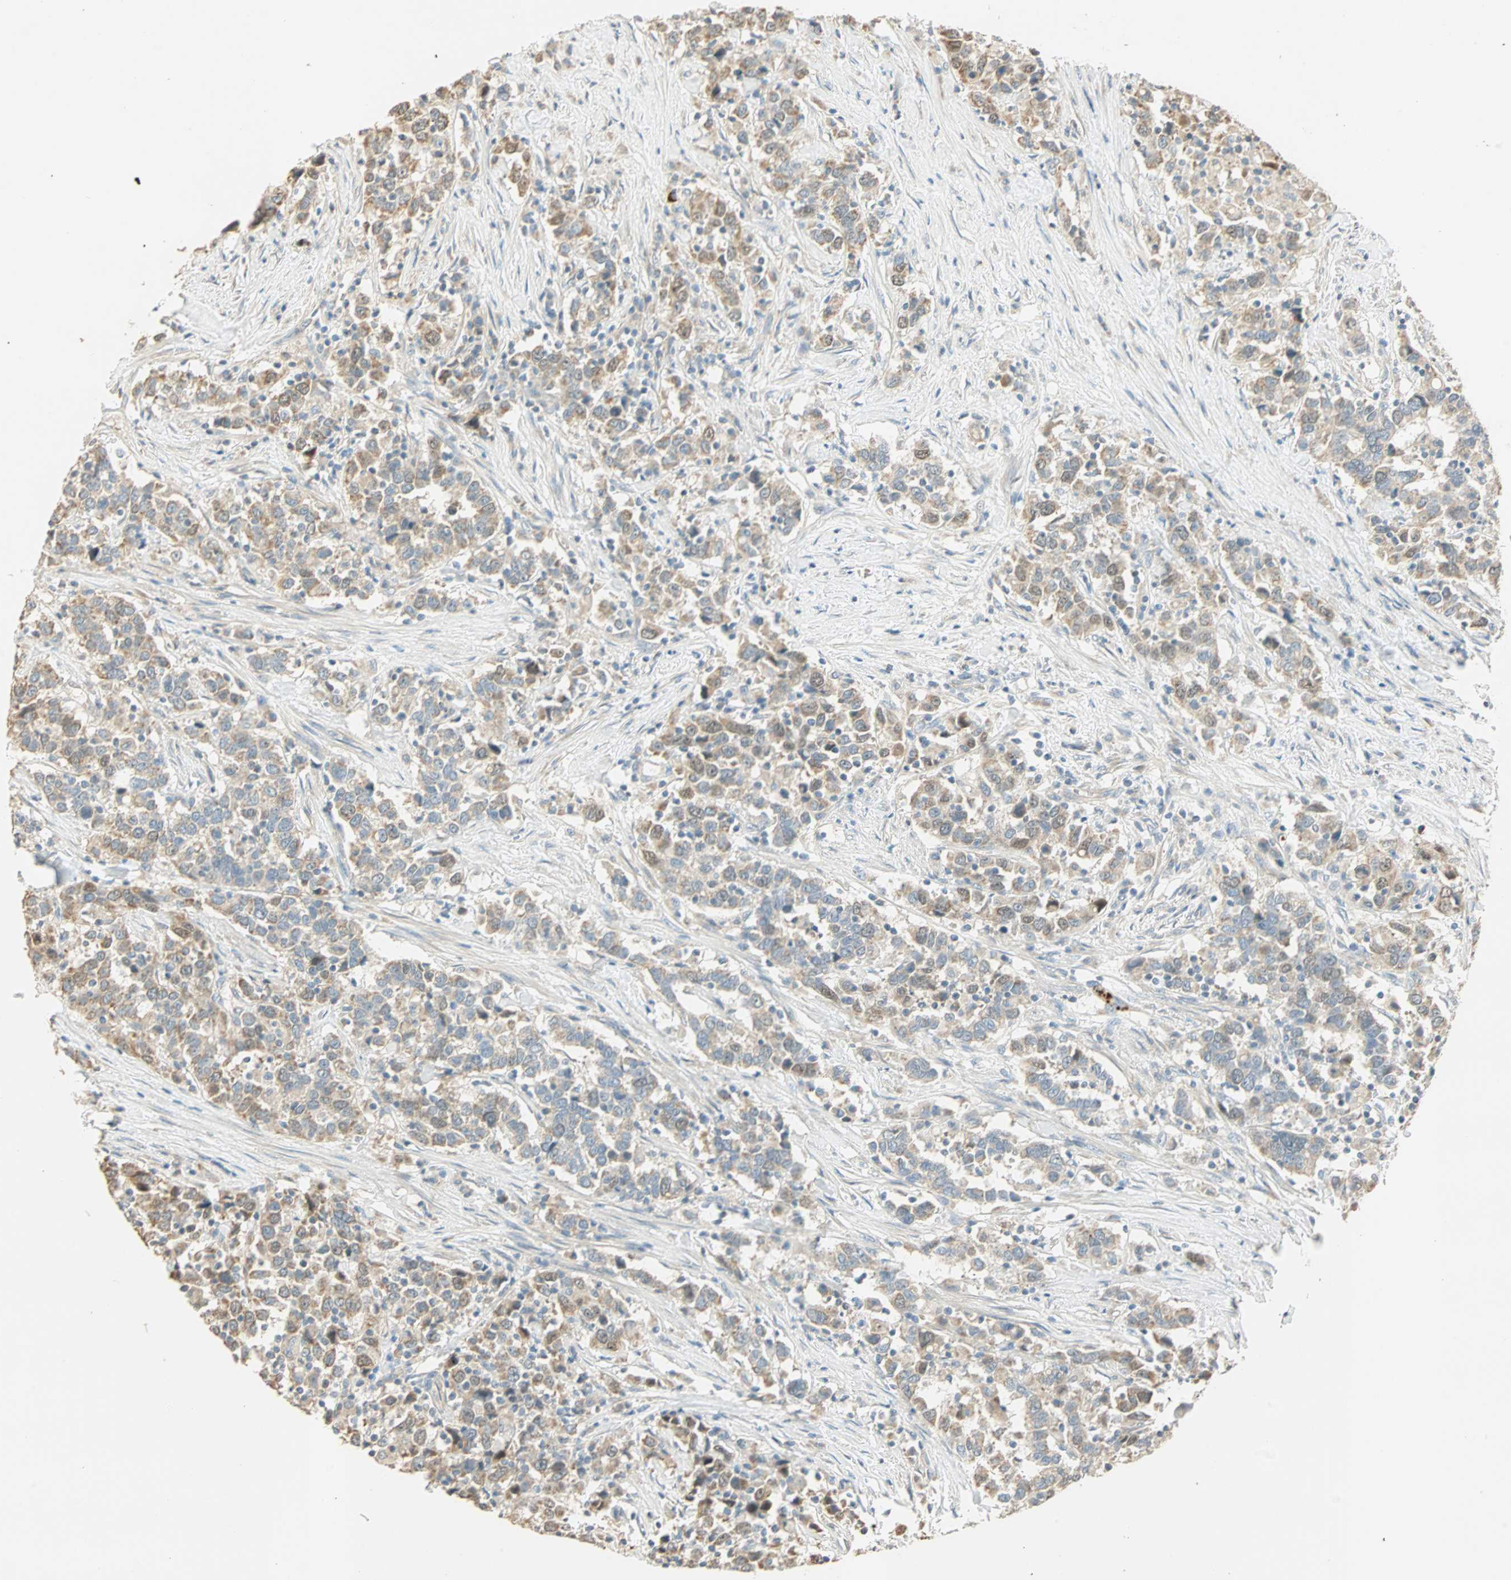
{"staining": {"intensity": "weak", "quantity": "25%-75%", "location": "cytoplasmic/membranous,nuclear"}, "tissue": "urothelial cancer", "cell_type": "Tumor cells", "image_type": "cancer", "snomed": [{"axis": "morphology", "description": "Urothelial carcinoma, High grade"}, {"axis": "topography", "description": "Urinary bladder"}], "caption": "High-power microscopy captured an immunohistochemistry micrograph of urothelial carcinoma (high-grade), revealing weak cytoplasmic/membranous and nuclear staining in about 25%-75% of tumor cells.", "gene": "RAD18", "patient": {"sex": "male", "age": 61}}